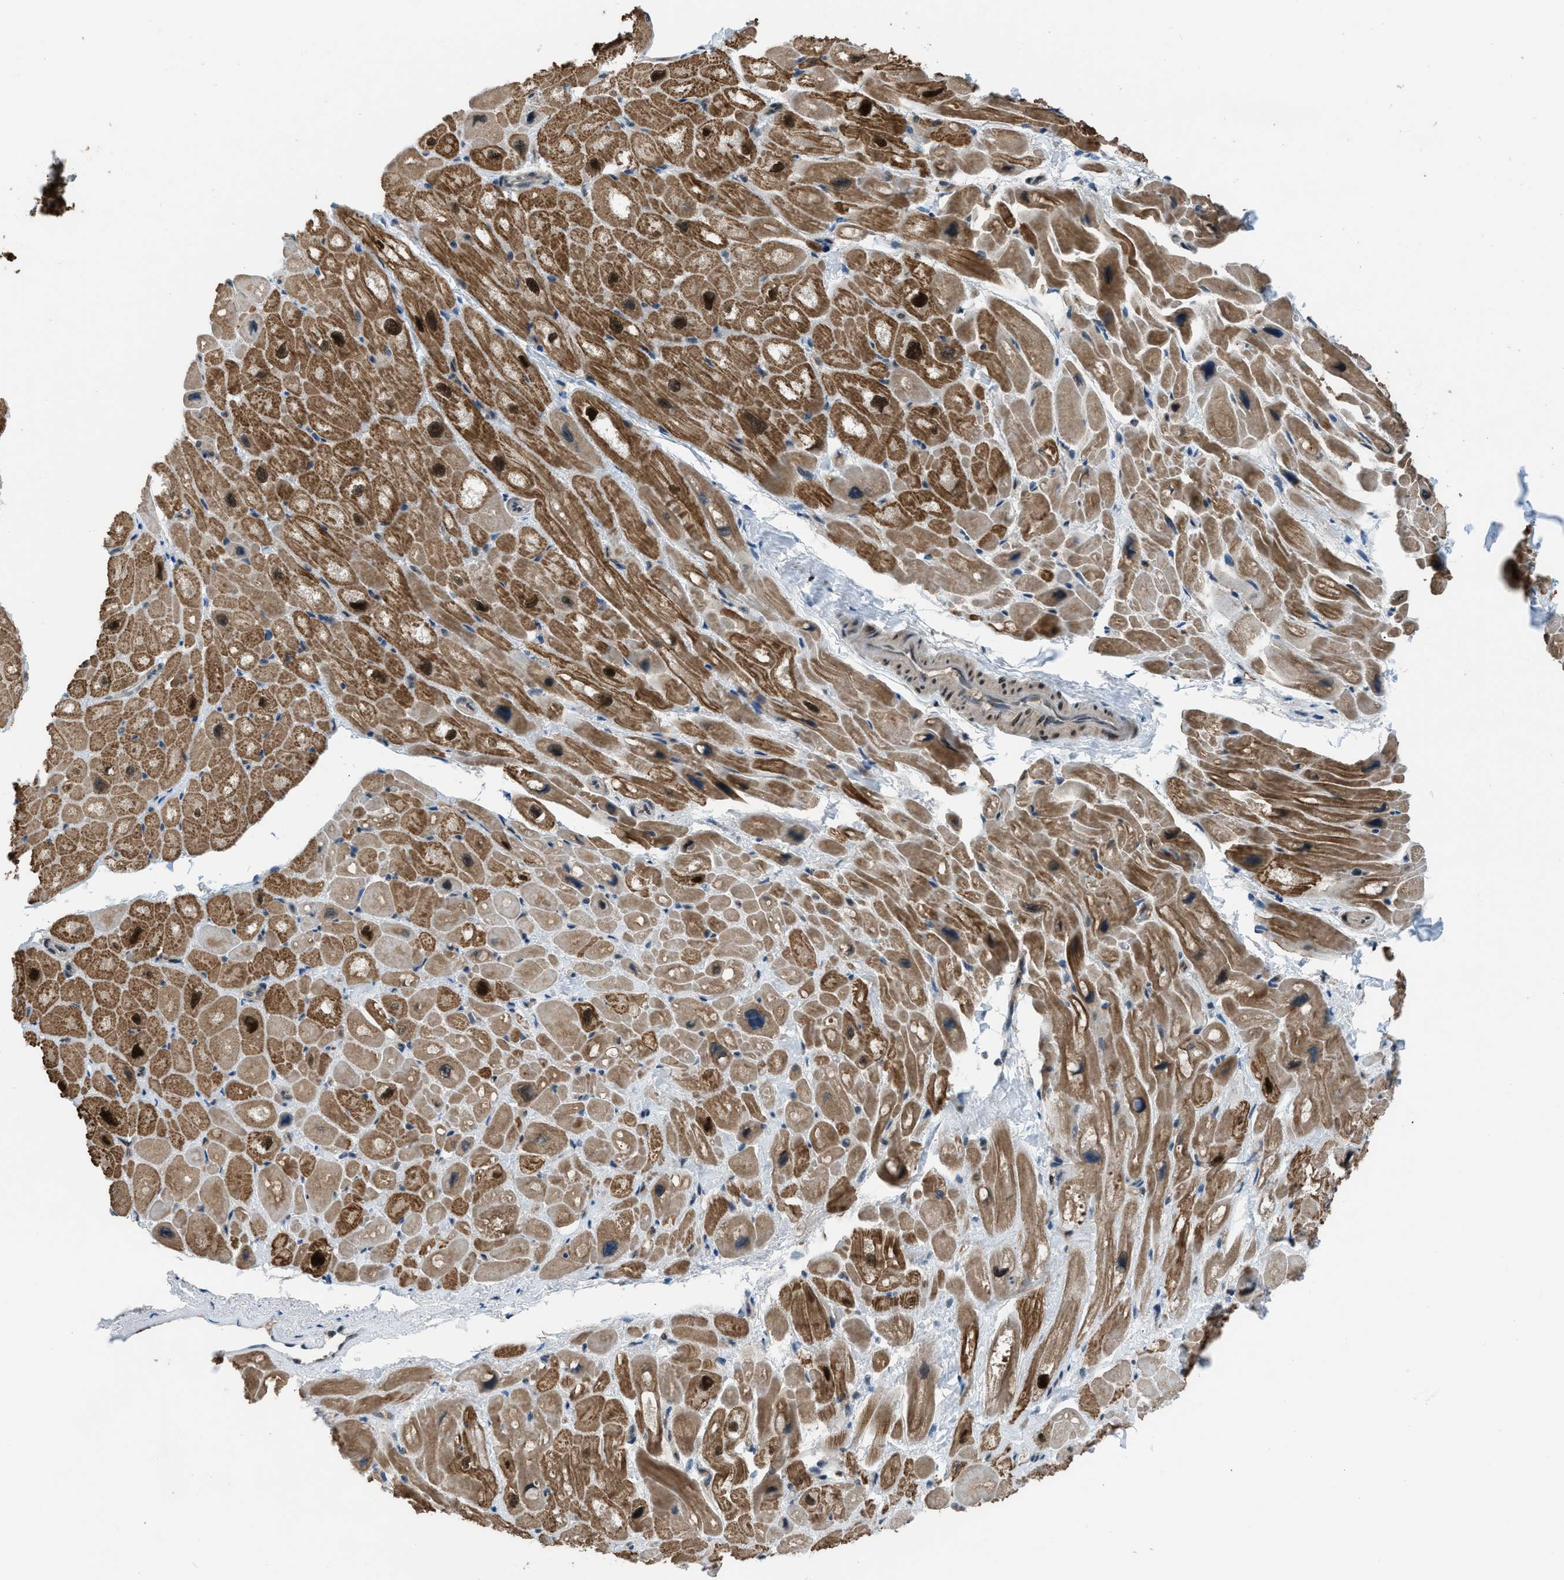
{"staining": {"intensity": "moderate", "quantity": ">75%", "location": "cytoplasmic/membranous"}, "tissue": "heart muscle", "cell_type": "Cardiomyocytes", "image_type": "normal", "snomed": [{"axis": "morphology", "description": "Normal tissue, NOS"}, {"axis": "topography", "description": "Heart"}], "caption": "High-power microscopy captured an IHC micrograph of normal heart muscle, revealing moderate cytoplasmic/membranous staining in approximately >75% of cardiomyocytes.", "gene": "KPNA6", "patient": {"sex": "male", "age": 49}}